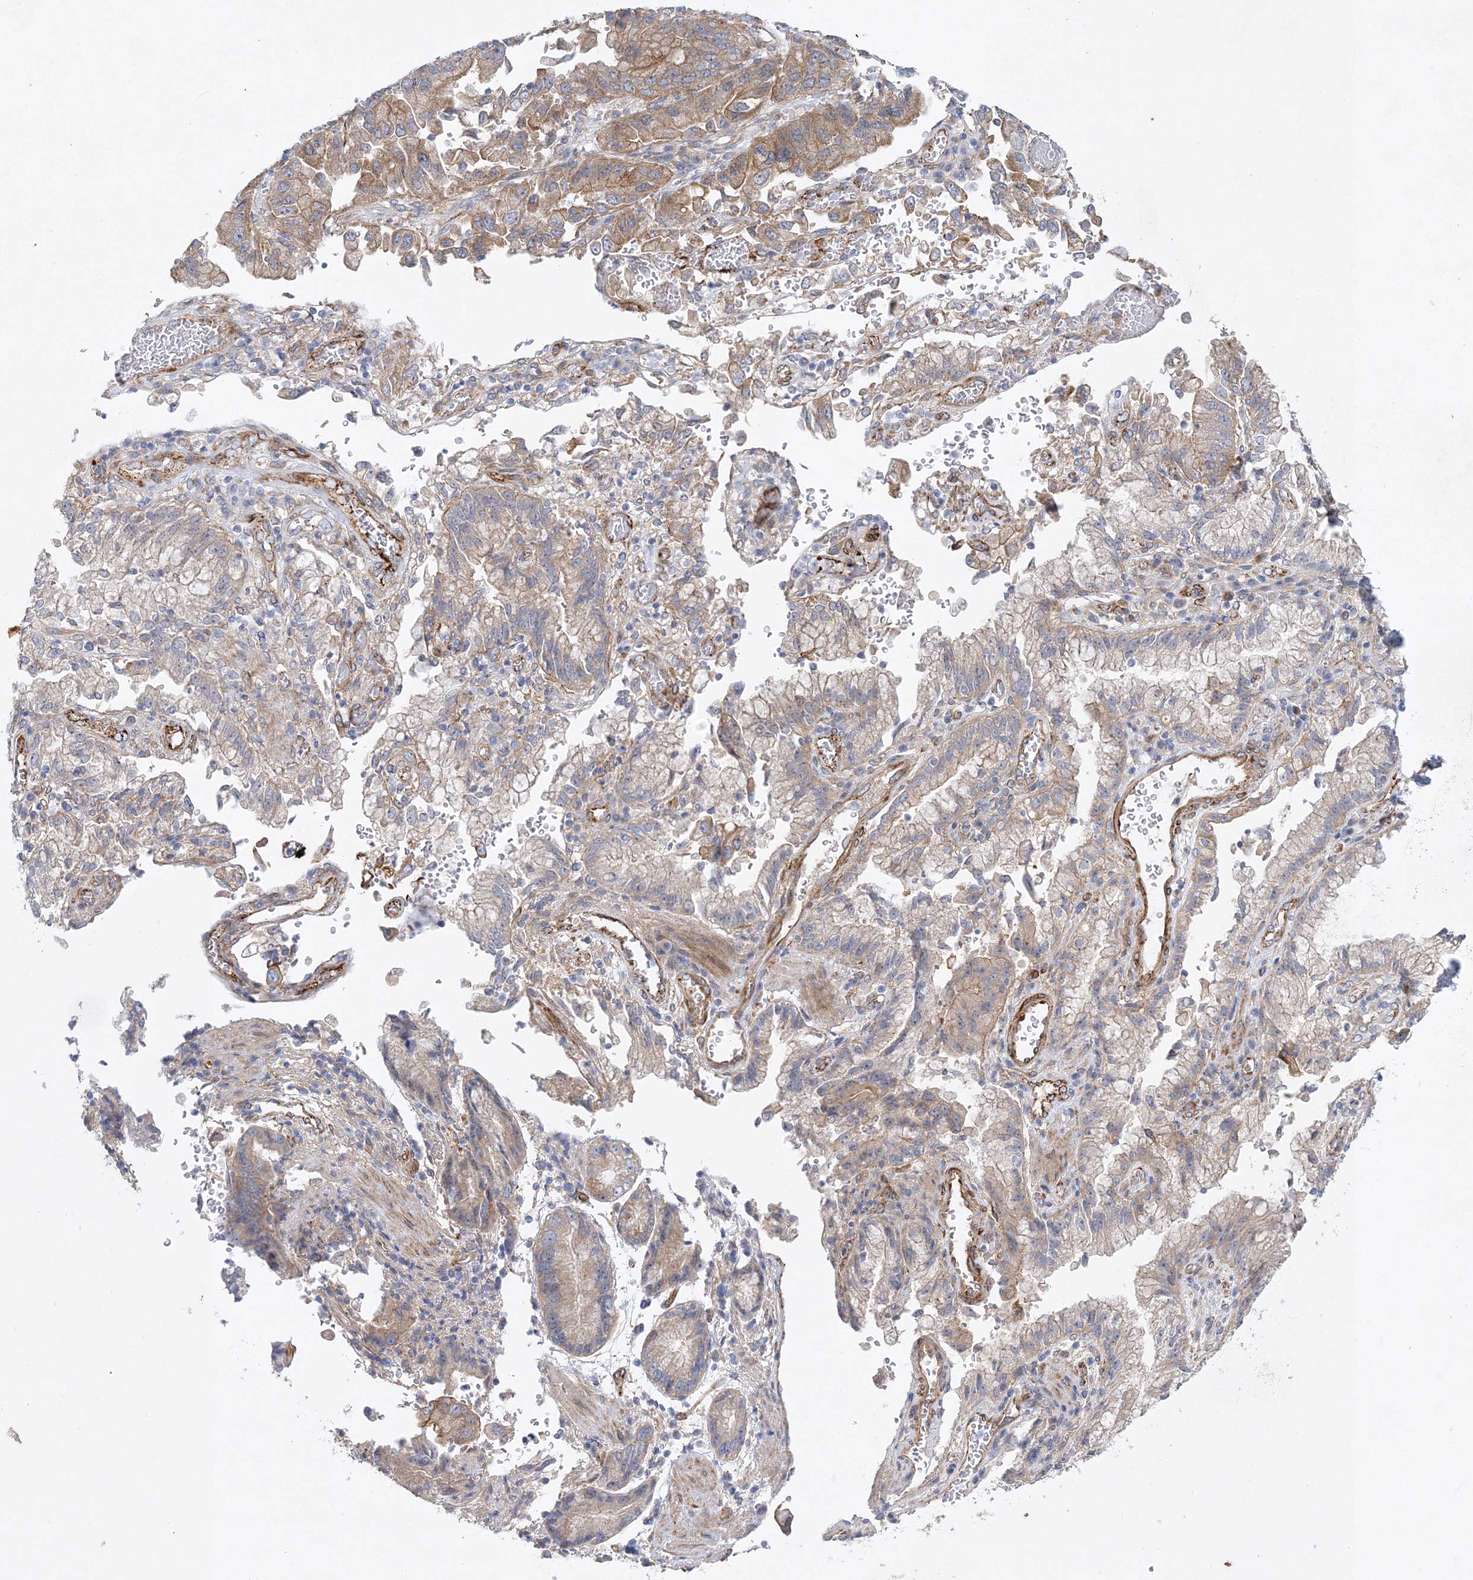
{"staining": {"intensity": "moderate", "quantity": "25%-75%", "location": "cytoplasmic/membranous"}, "tissue": "stomach cancer", "cell_type": "Tumor cells", "image_type": "cancer", "snomed": [{"axis": "morphology", "description": "Adenocarcinoma, NOS"}, {"axis": "topography", "description": "Stomach"}], "caption": "Immunohistochemistry (IHC) image of neoplastic tissue: stomach adenocarcinoma stained using IHC exhibits medium levels of moderate protein expression localized specifically in the cytoplasmic/membranous of tumor cells, appearing as a cytoplasmic/membranous brown color.", "gene": "ZFYVE16", "patient": {"sex": "male", "age": 62}}